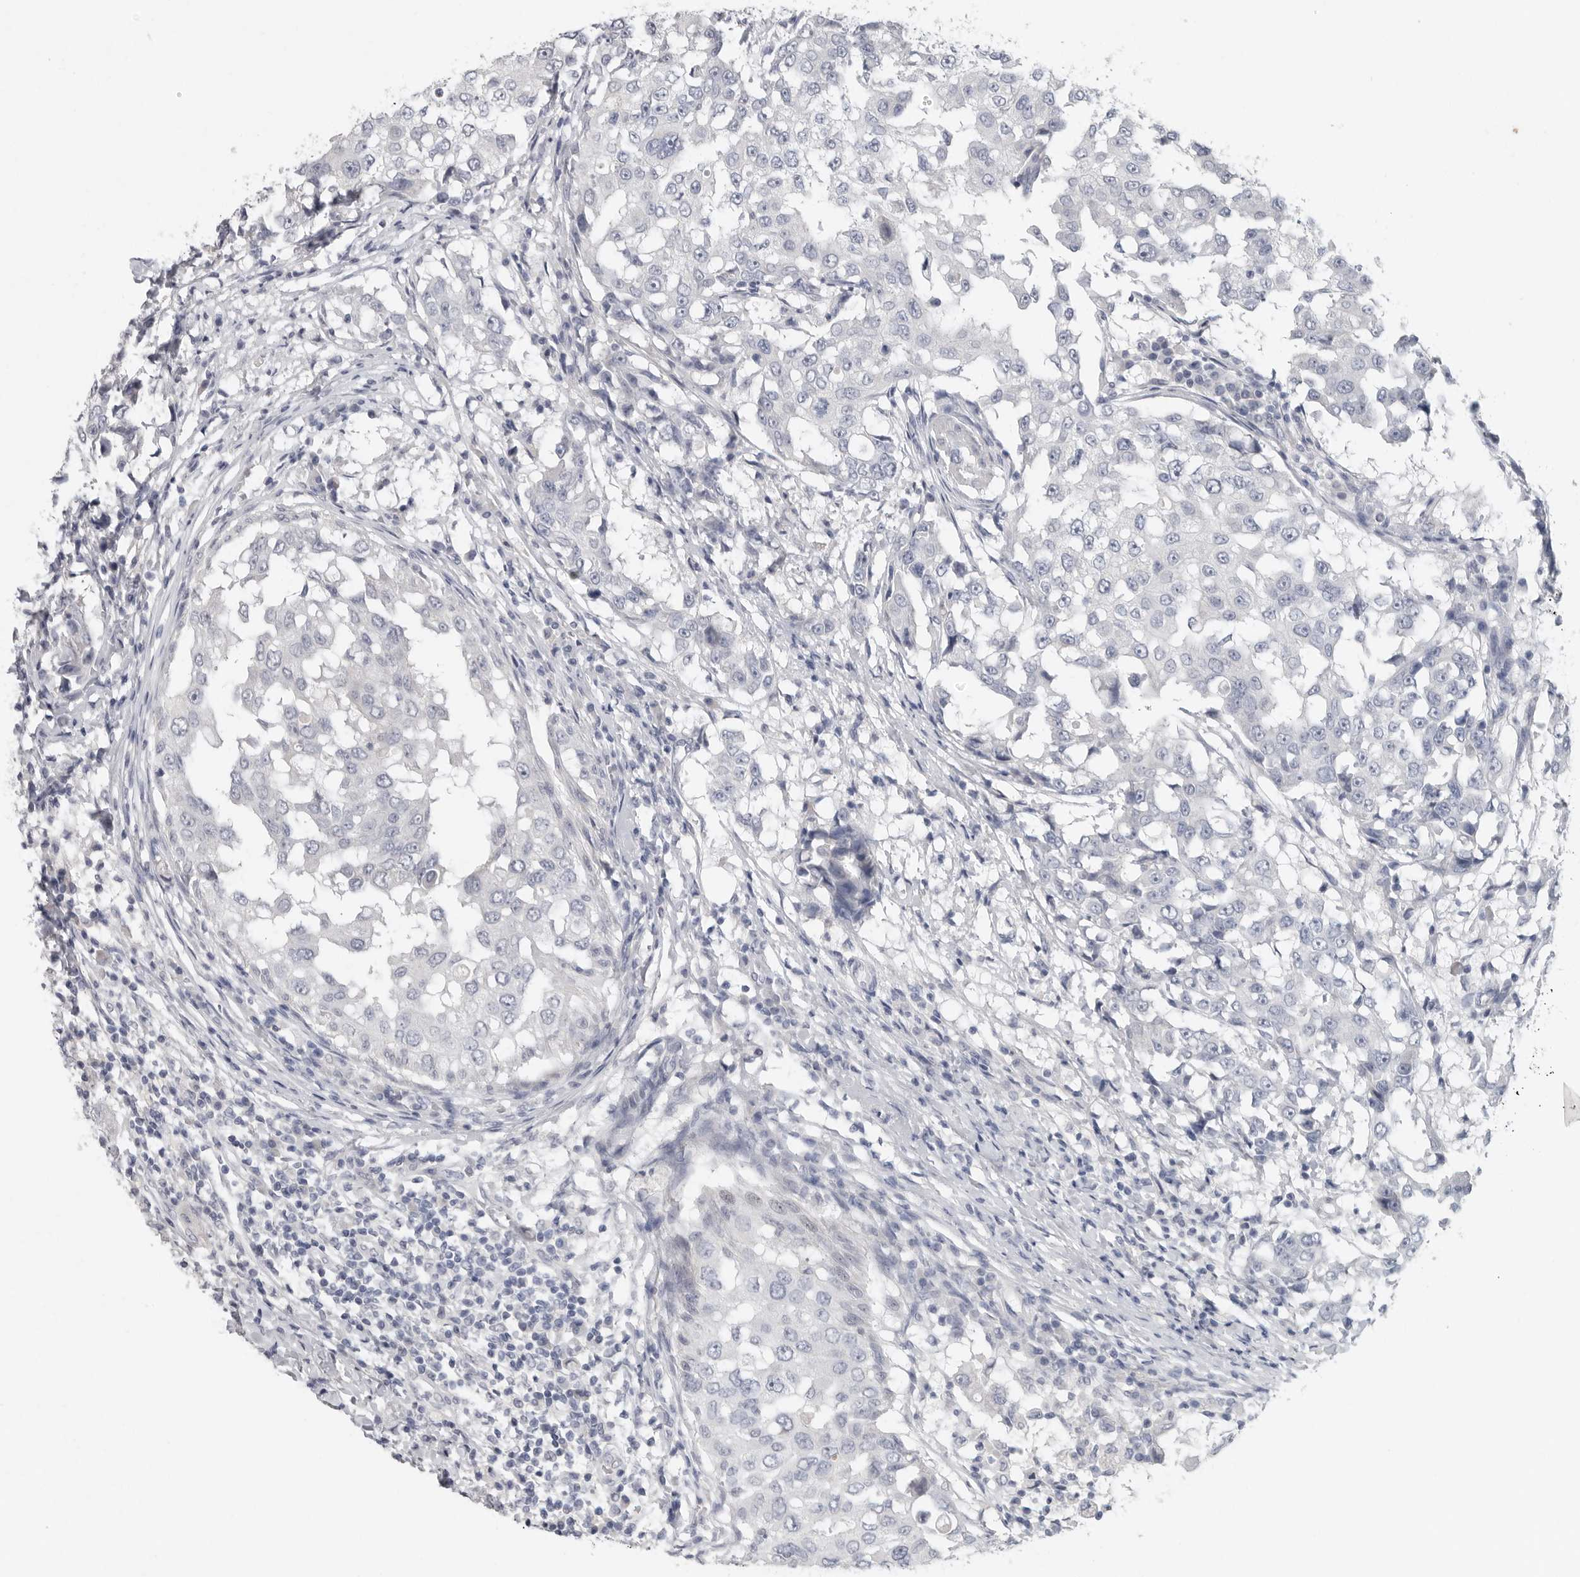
{"staining": {"intensity": "negative", "quantity": "none", "location": "none"}, "tissue": "breast cancer", "cell_type": "Tumor cells", "image_type": "cancer", "snomed": [{"axis": "morphology", "description": "Duct carcinoma"}, {"axis": "topography", "description": "Breast"}], "caption": "High magnification brightfield microscopy of breast invasive ductal carcinoma stained with DAB (brown) and counterstained with hematoxylin (blue): tumor cells show no significant expression.", "gene": "REG4", "patient": {"sex": "female", "age": 27}}